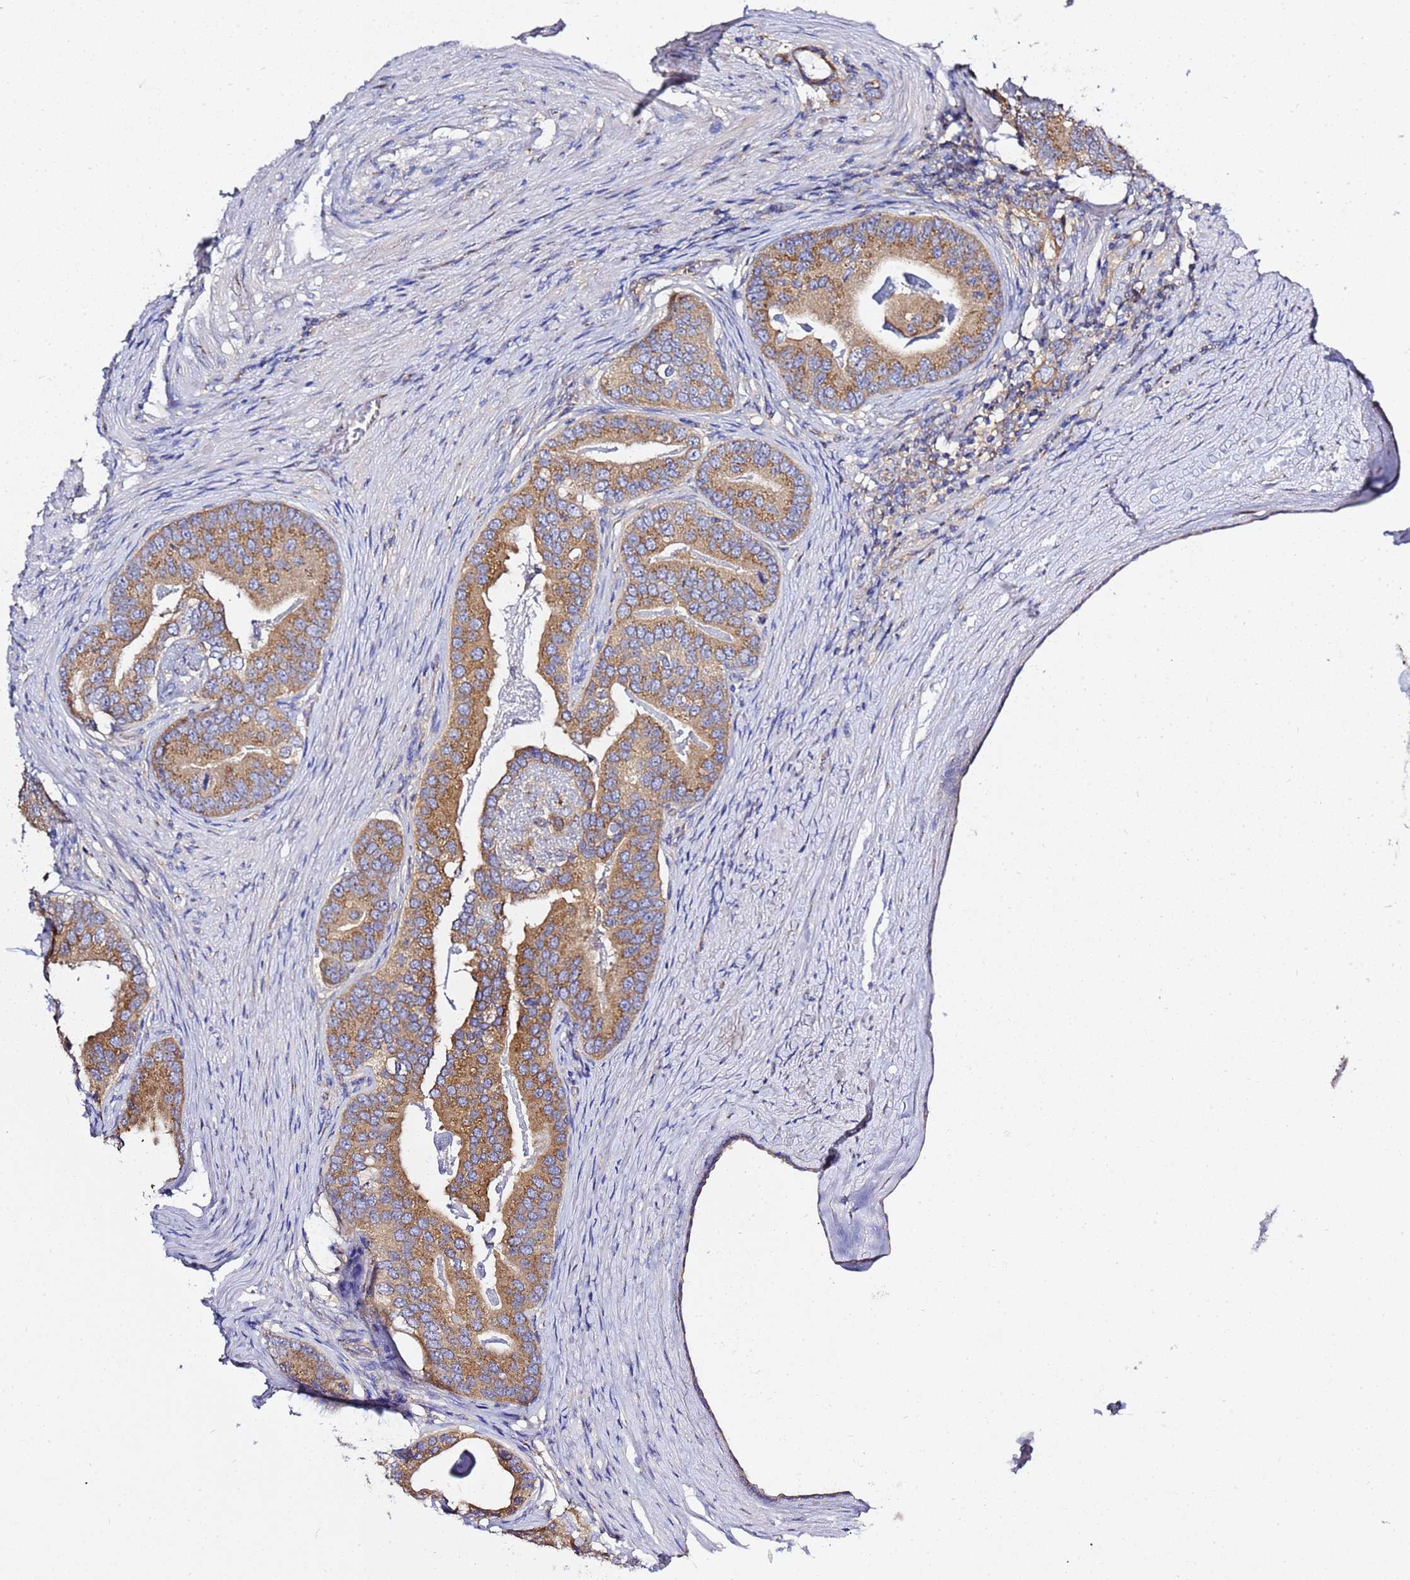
{"staining": {"intensity": "moderate", "quantity": ">75%", "location": "cytoplasmic/membranous"}, "tissue": "prostate cancer", "cell_type": "Tumor cells", "image_type": "cancer", "snomed": [{"axis": "morphology", "description": "Adenocarcinoma, Low grade"}, {"axis": "topography", "description": "Prostate"}], "caption": "There is medium levels of moderate cytoplasmic/membranous expression in tumor cells of prostate cancer, as demonstrated by immunohistochemical staining (brown color).", "gene": "ANAPC1", "patient": {"sex": "male", "age": 71}}